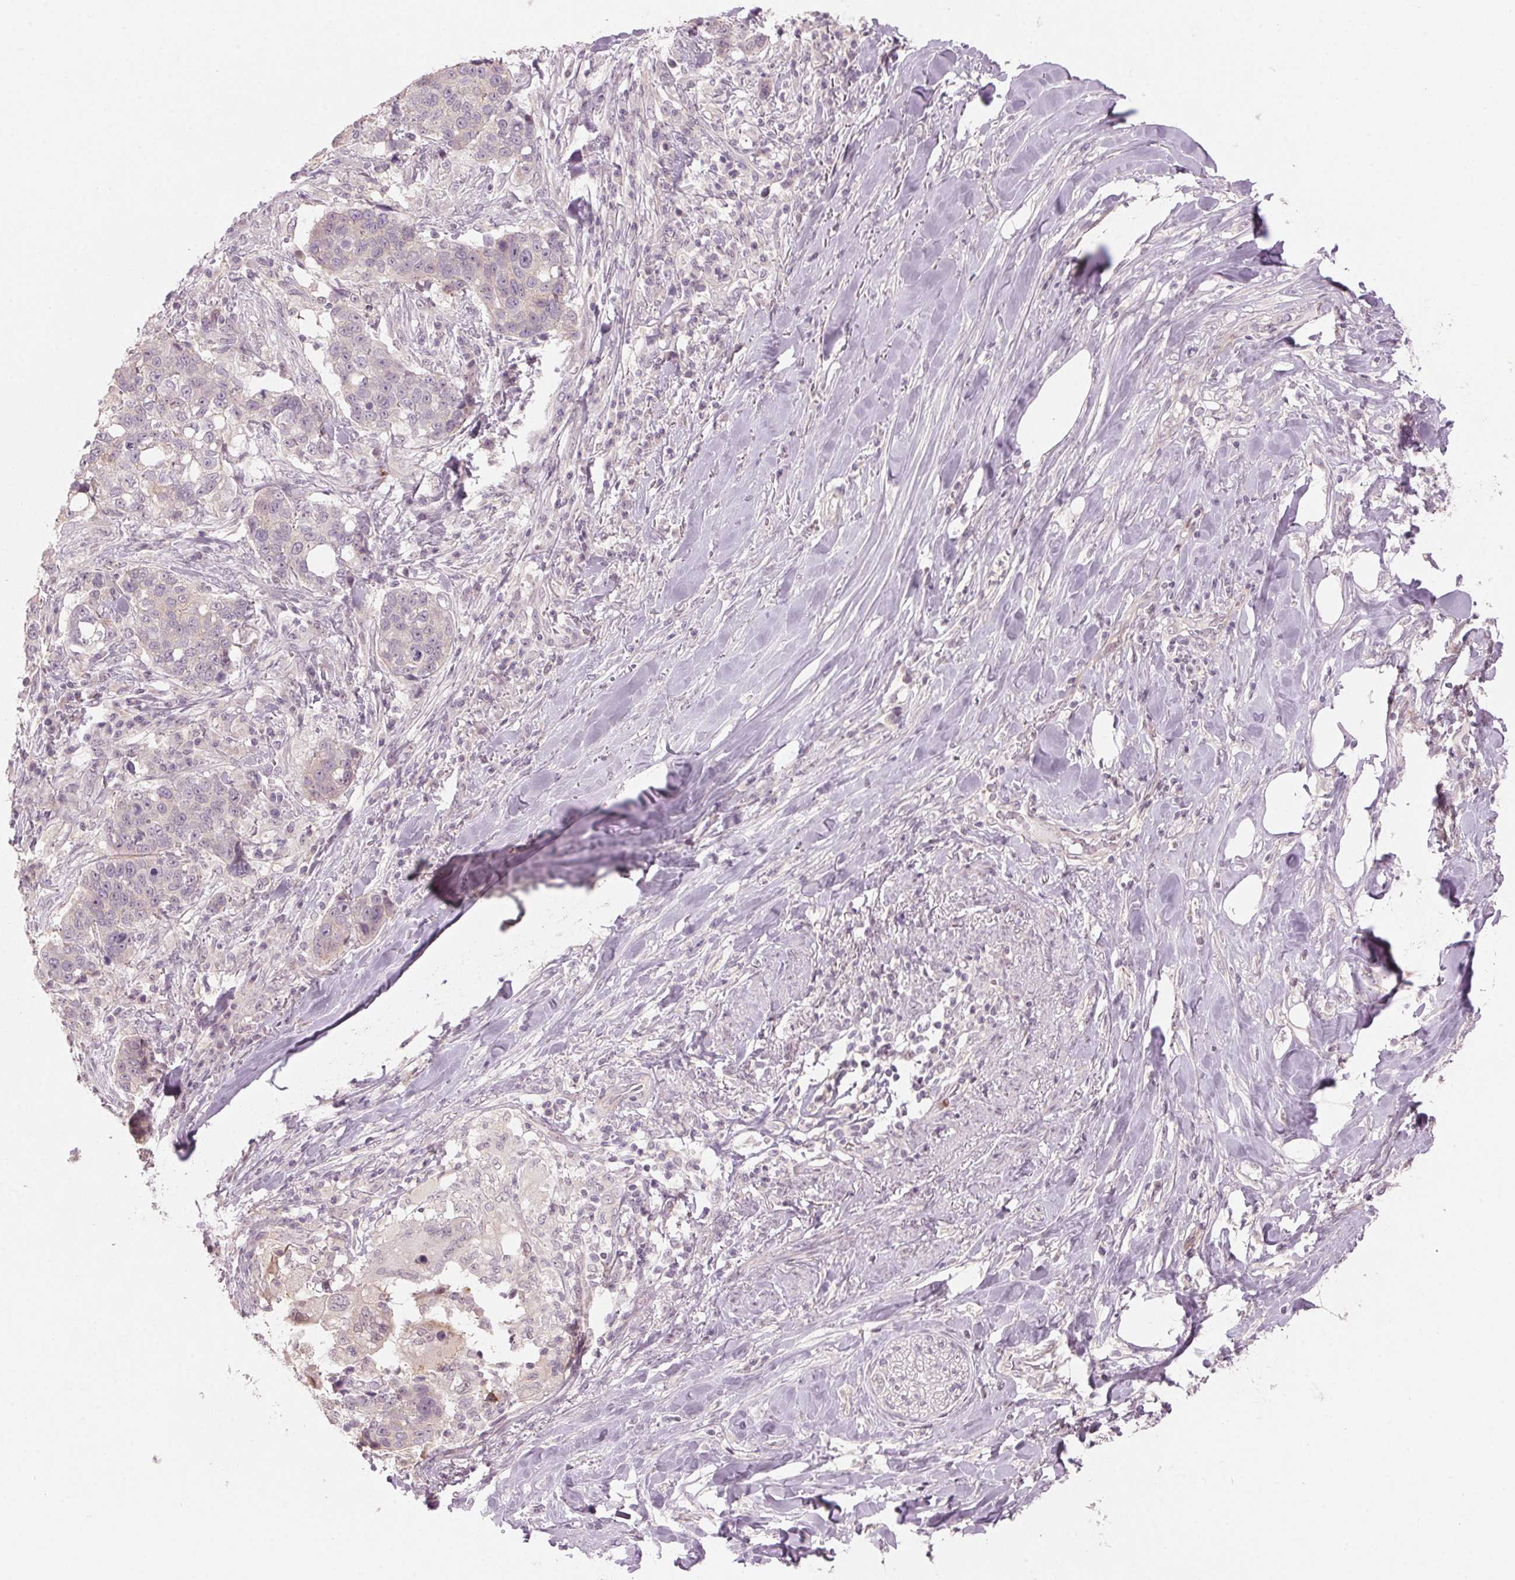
{"staining": {"intensity": "negative", "quantity": "none", "location": "none"}, "tissue": "lung cancer", "cell_type": "Tumor cells", "image_type": "cancer", "snomed": [{"axis": "morphology", "description": "Squamous cell carcinoma, NOS"}, {"axis": "topography", "description": "Lymph node"}, {"axis": "topography", "description": "Lung"}], "caption": "High magnification brightfield microscopy of squamous cell carcinoma (lung) stained with DAB (brown) and counterstained with hematoxylin (blue): tumor cells show no significant staining. (DAB IHC with hematoxylin counter stain).", "gene": "TMED6", "patient": {"sex": "male", "age": 61}}